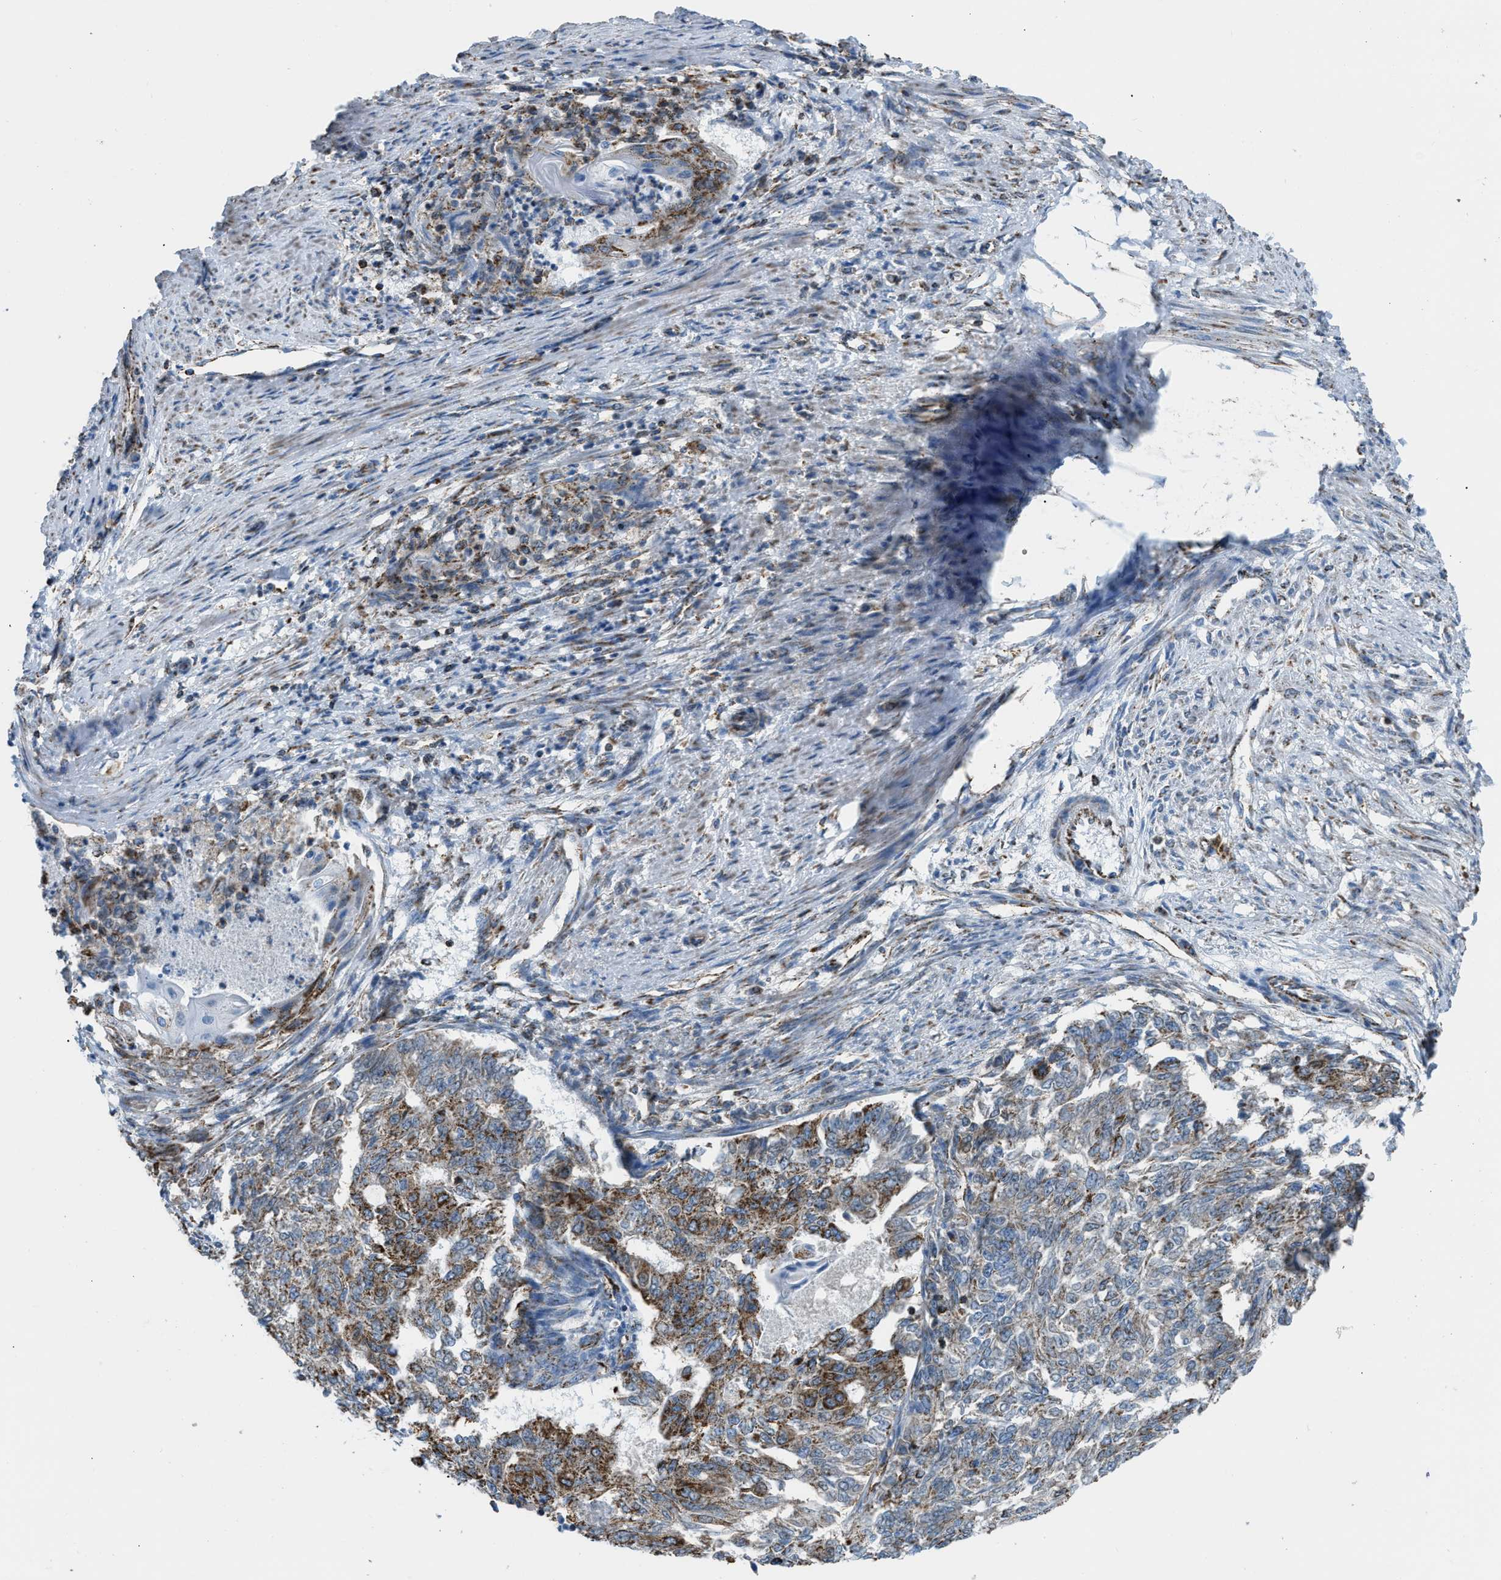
{"staining": {"intensity": "strong", "quantity": "25%-75%", "location": "cytoplasmic/membranous"}, "tissue": "endometrial cancer", "cell_type": "Tumor cells", "image_type": "cancer", "snomed": [{"axis": "morphology", "description": "Adenocarcinoma, NOS"}, {"axis": "topography", "description": "Endometrium"}], "caption": "High-power microscopy captured an immunohistochemistry histopathology image of adenocarcinoma (endometrial), revealing strong cytoplasmic/membranous positivity in approximately 25%-75% of tumor cells. Nuclei are stained in blue.", "gene": "ETFB", "patient": {"sex": "female", "age": 32}}